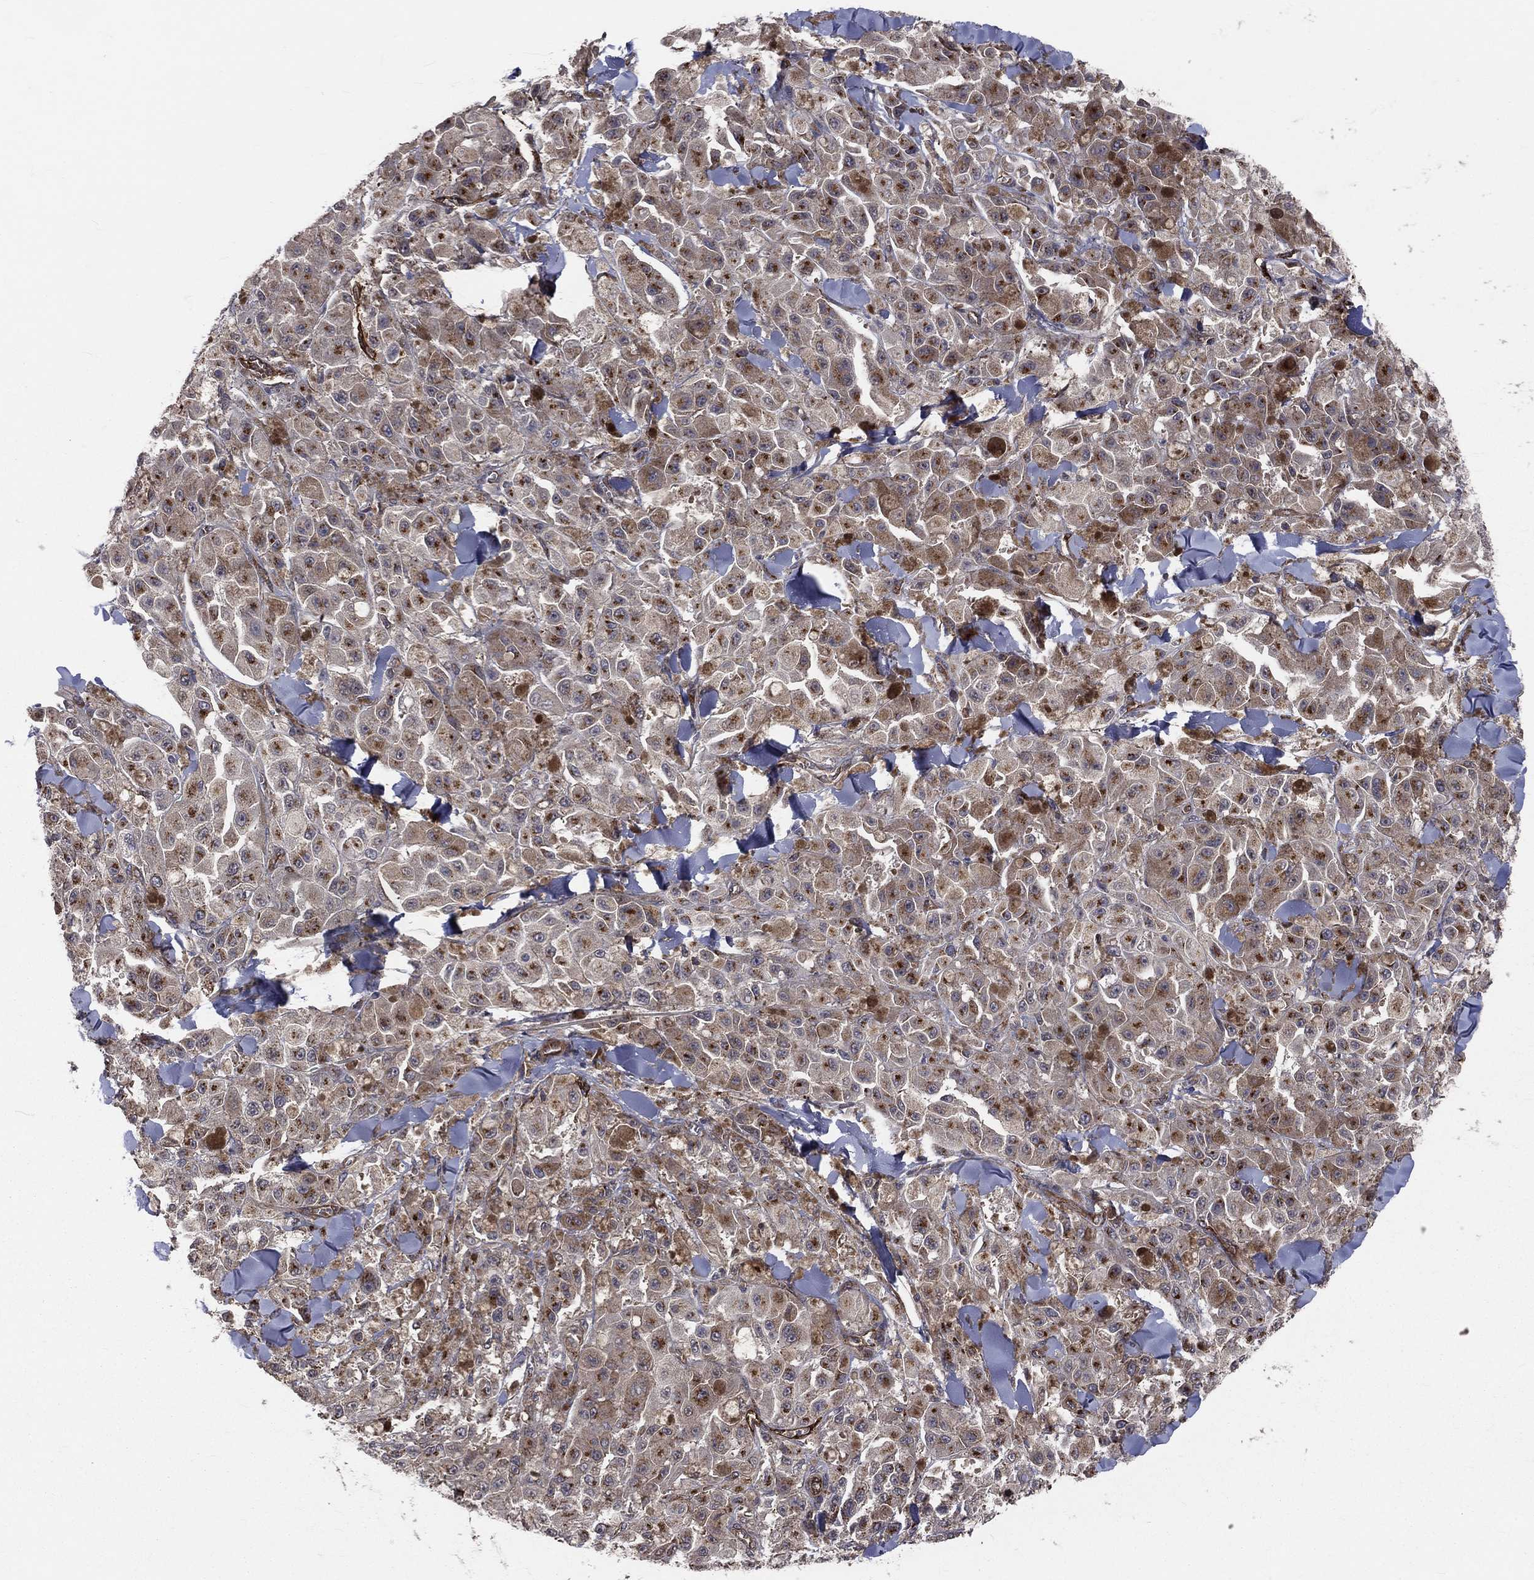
{"staining": {"intensity": "moderate", "quantity": "25%-75%", "location": "cytoplasmic/membranous"}, "tissue": "melanoma", "cell_type": "Tumor cells", "image_type": "cancer", "snomed": [{"axis": "morphology", "description": "Malignant melanoma, NOS"}, {"axis": "topography", "description": "Skin"}], "caption": "IHC image of human malignant melanoma stained for a protein (brown), which exhibits medium levels of moderate cytoplasmic/membranous staining in about 25%-75% of tumor cells.", "gene": "ENTPD1", "patient": {"sex": "female", "age": 58}}